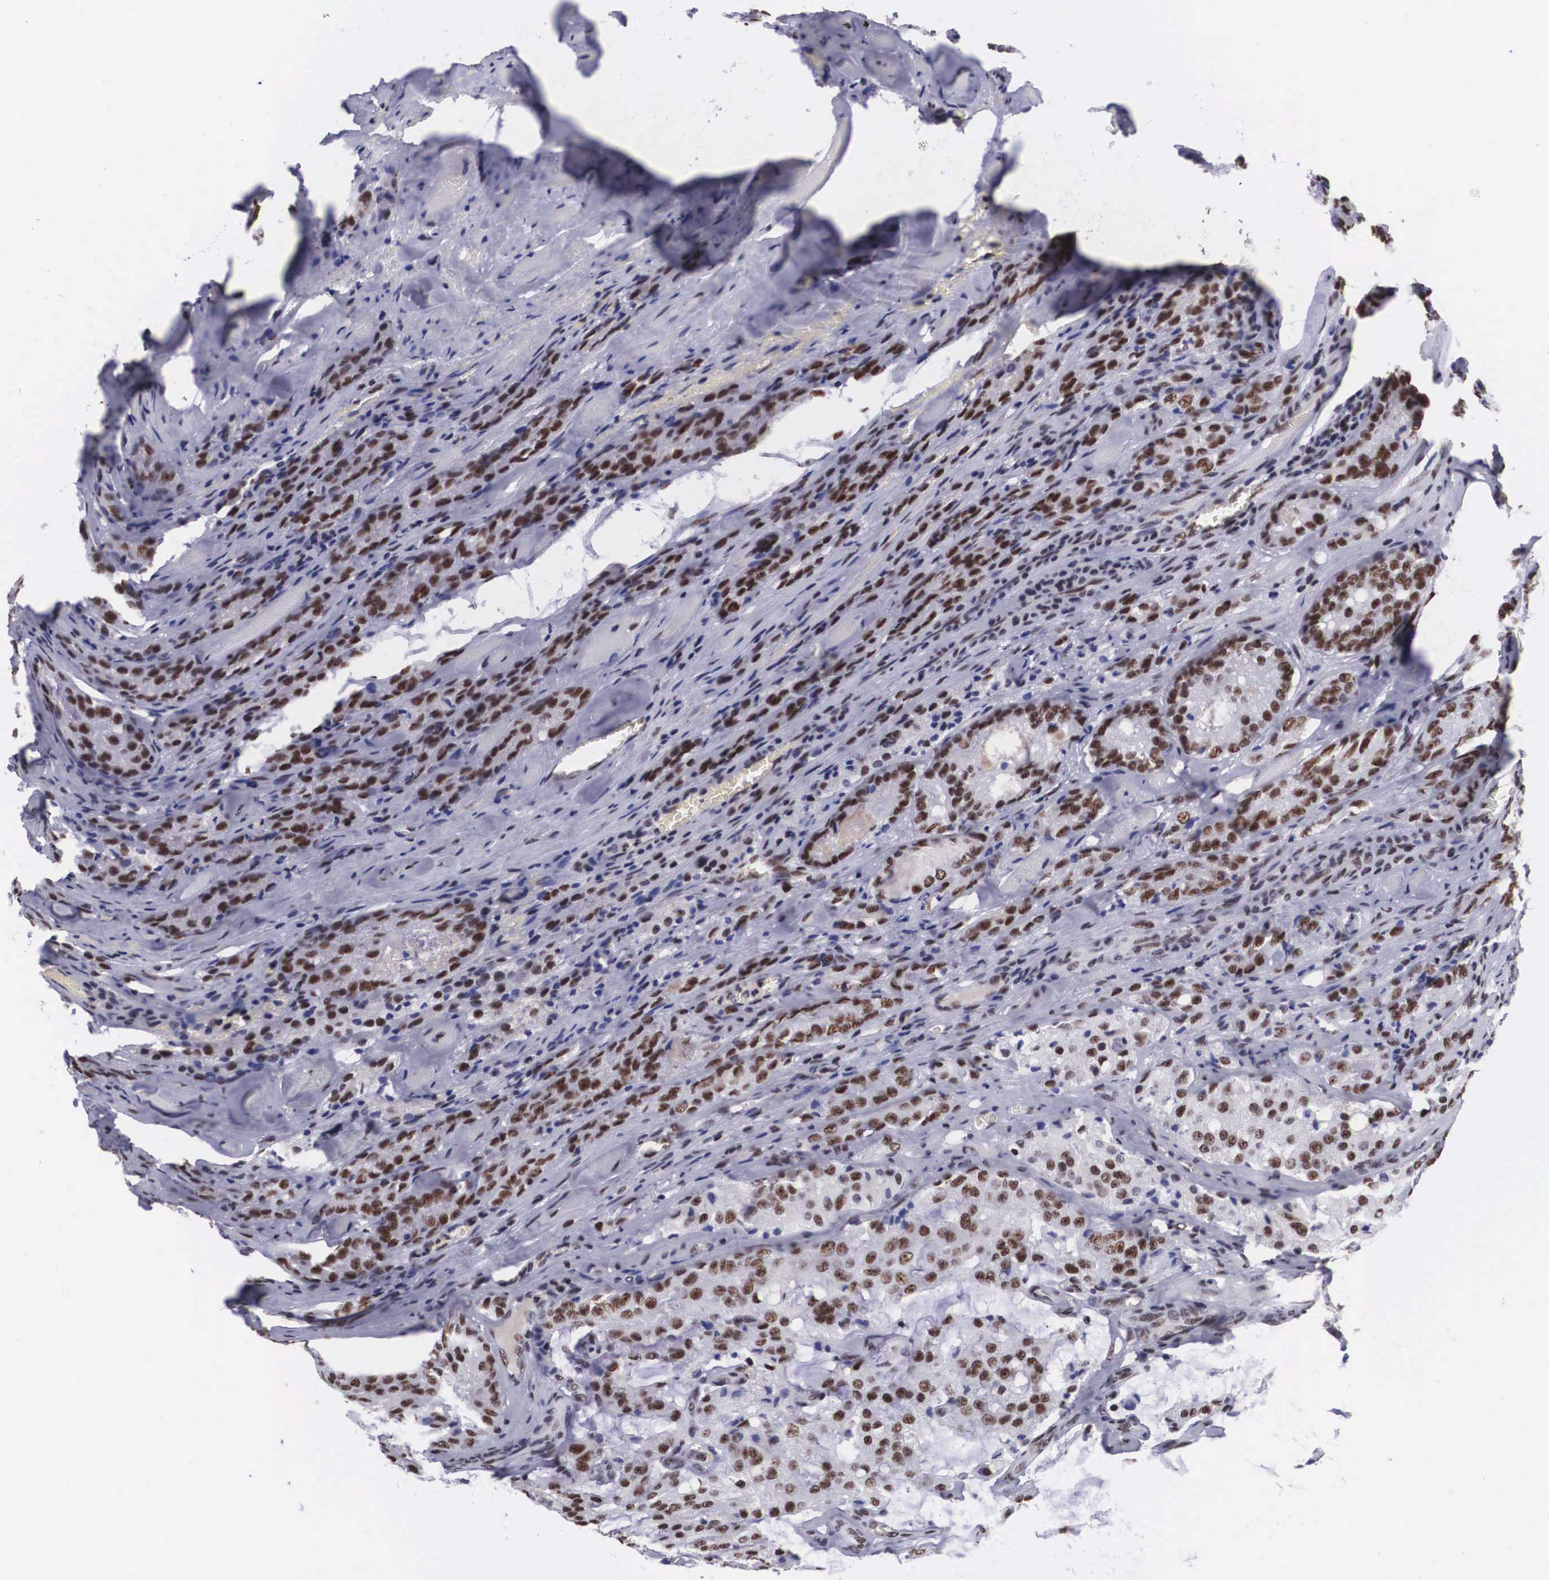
{"staining": {"intensity": "moderate", "quantity": ">75%", "location": "nuclear"}, "tissue": "prostate cancer", "cell_type": "Tumor cells", "image_type": "cancer", "snomed": [{"axis": "morphology", "description": "Adenocarcinoma, Medium grade"}, {"axis": "topography", "description": "Prostate"}], "caption": "The histopathology image demonstrates staining of medium-grade adenocarcinoma (prostate), revealing moderate nuclear protein positivity (brown color) within tumor cells.", "gene": "SF3A1", "patient": {"sex": "male", "age": 60}}